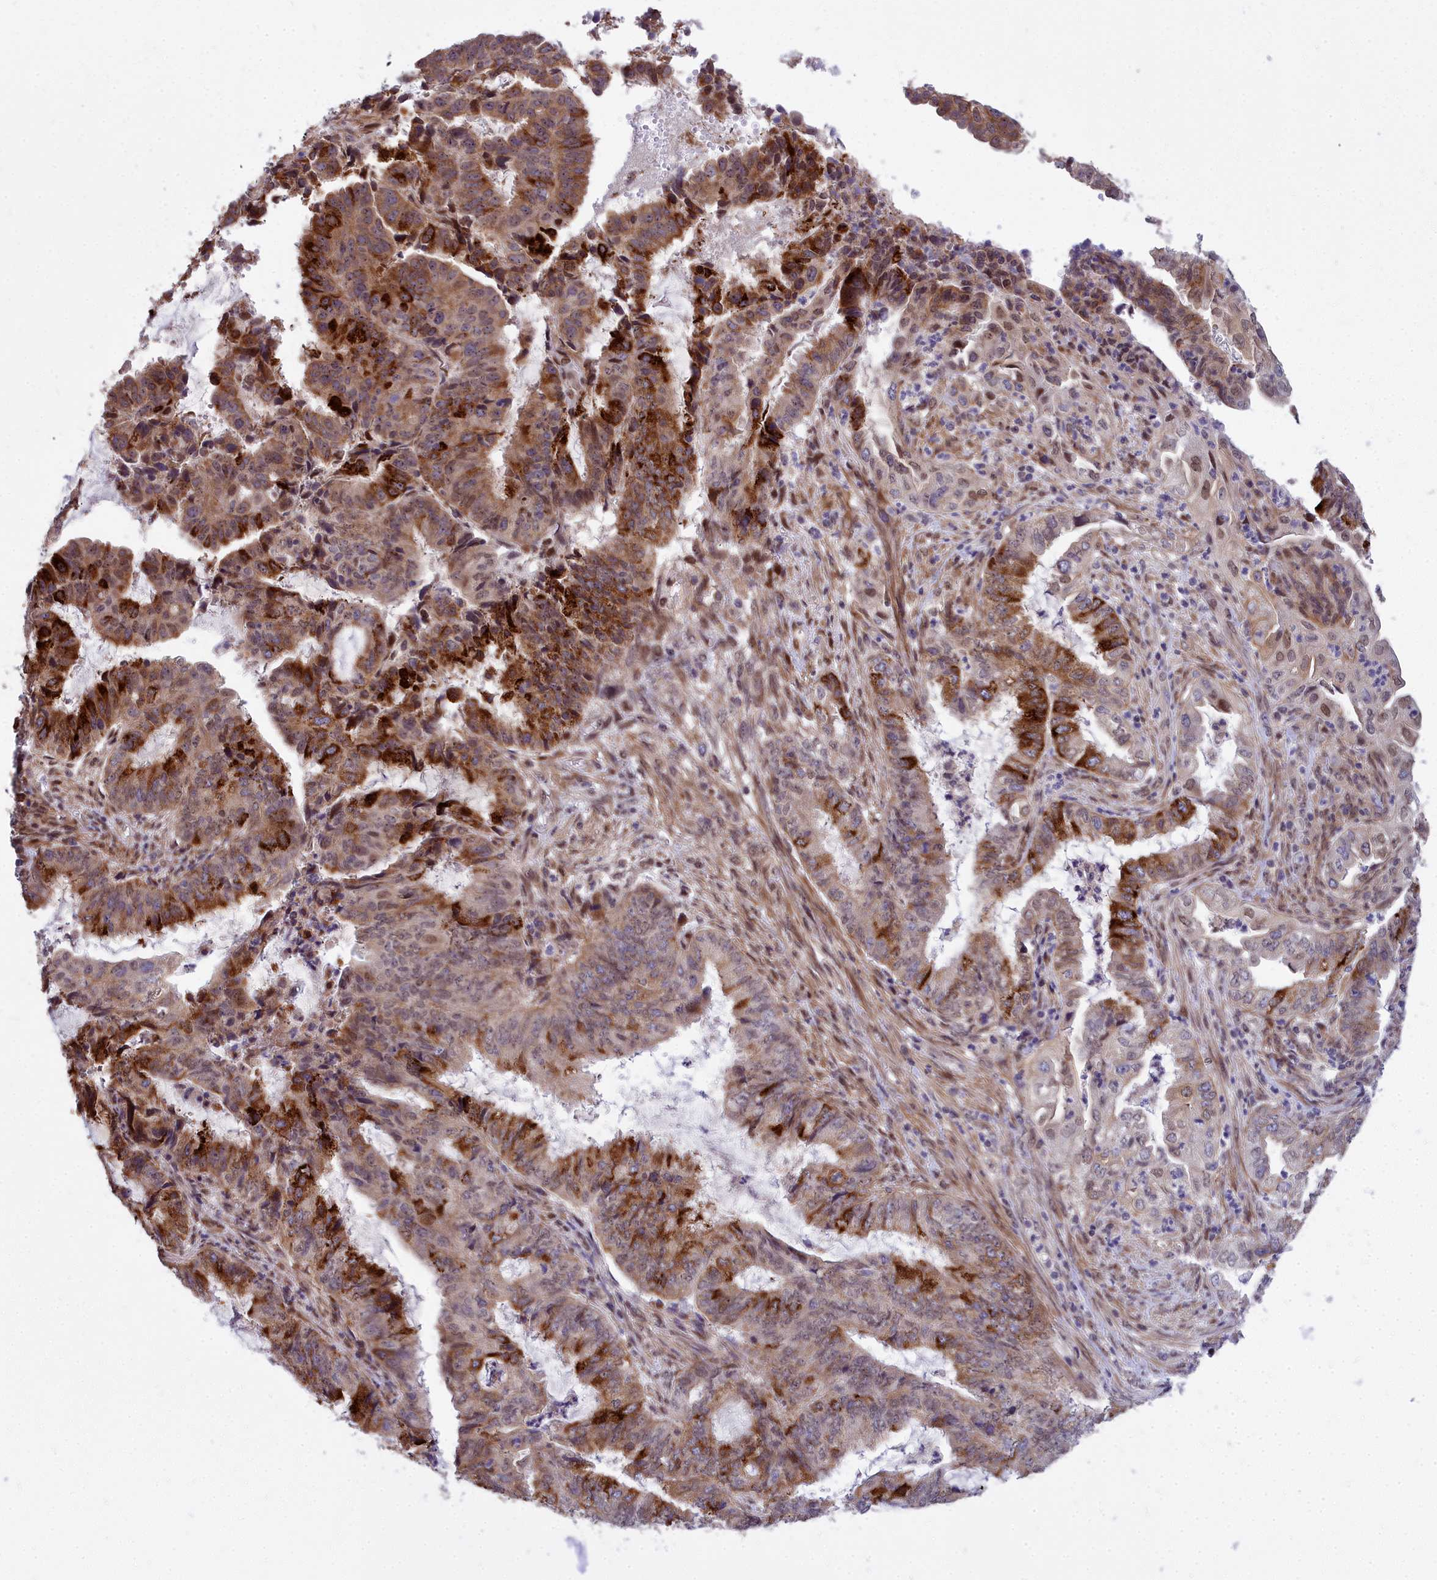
{"staining": {"intensity": "strong", "quantity": "25%-75%", "location": "cytoplasmic/membranous"}, "tissue": "endometrial cancer", "cell_type": "Tumor cells", "image_type": "cancer", "snomed": [{"axis": "morphology", "description": "Adenocarcinoma, NOS"}, {"axis": "topography", "description": "Endometrium"}], "caption": "Endometrial adenocarcinoma was stained to show a protein in brown. There is high levels of strong cytoplasmic/membranous staining in about 25%-75% of tumor cells.", "gene": "ABCB8", "patient": {"sex": "female", "age": 51}}